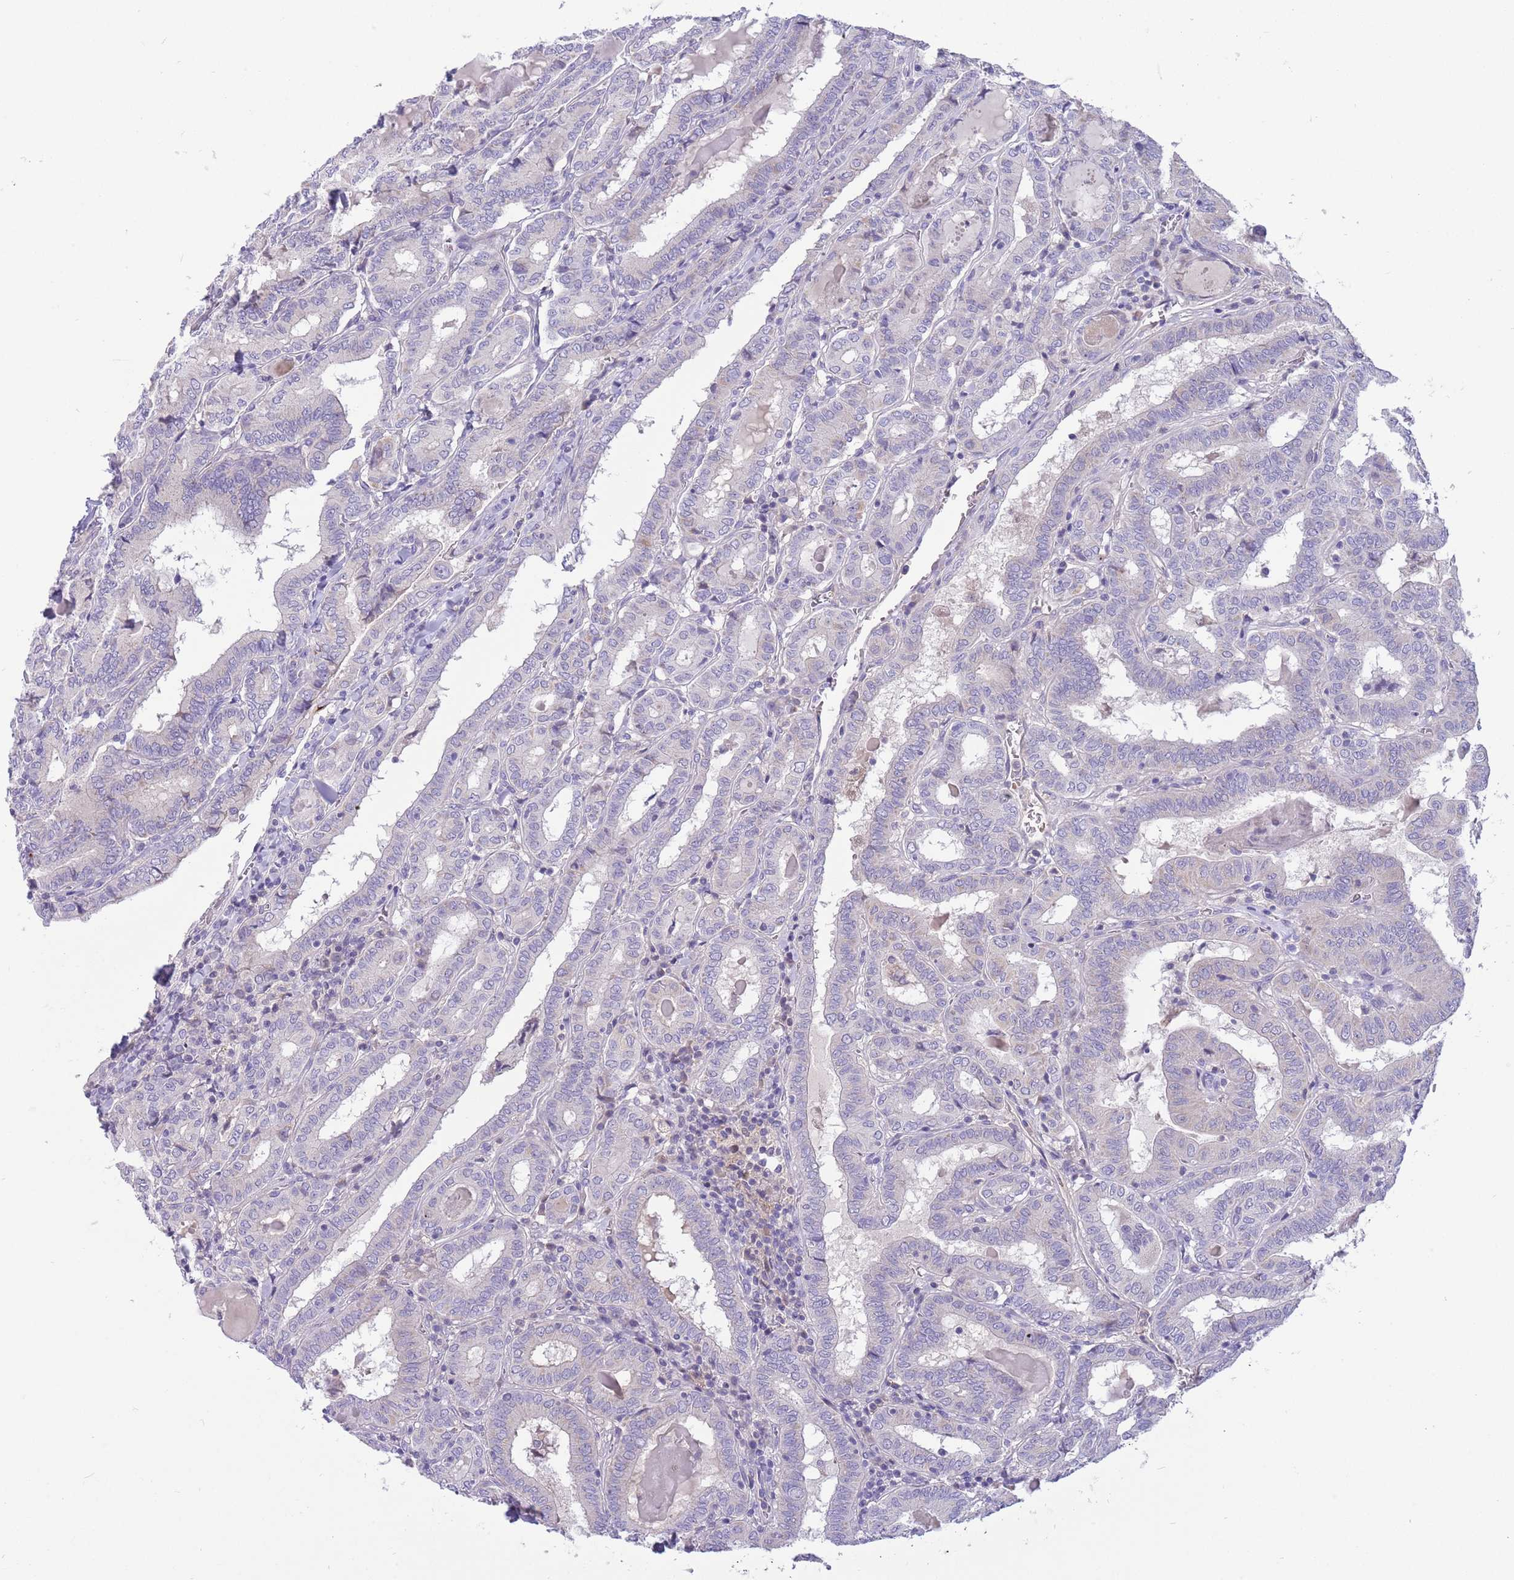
{"staining": {"intensity": "negative", "quantity": "none", "location": "none"}, "tissue": "thyroid cancer", "cell_type": "Tumor cells", "image_type": "cancer", "snomed": [{"axis": "morphology", "description": "Papillary adenocarcinoma, NOS"}, {"axis": "topography", "description": "Thyroid gland"}], "caption": "A histopathology image of human thyroid cancer (papillary adenocarcinoma) is negative for staining in tumor cells.", "gene": "DDHD1", "patient": {"sex": "female", "age": 72}}